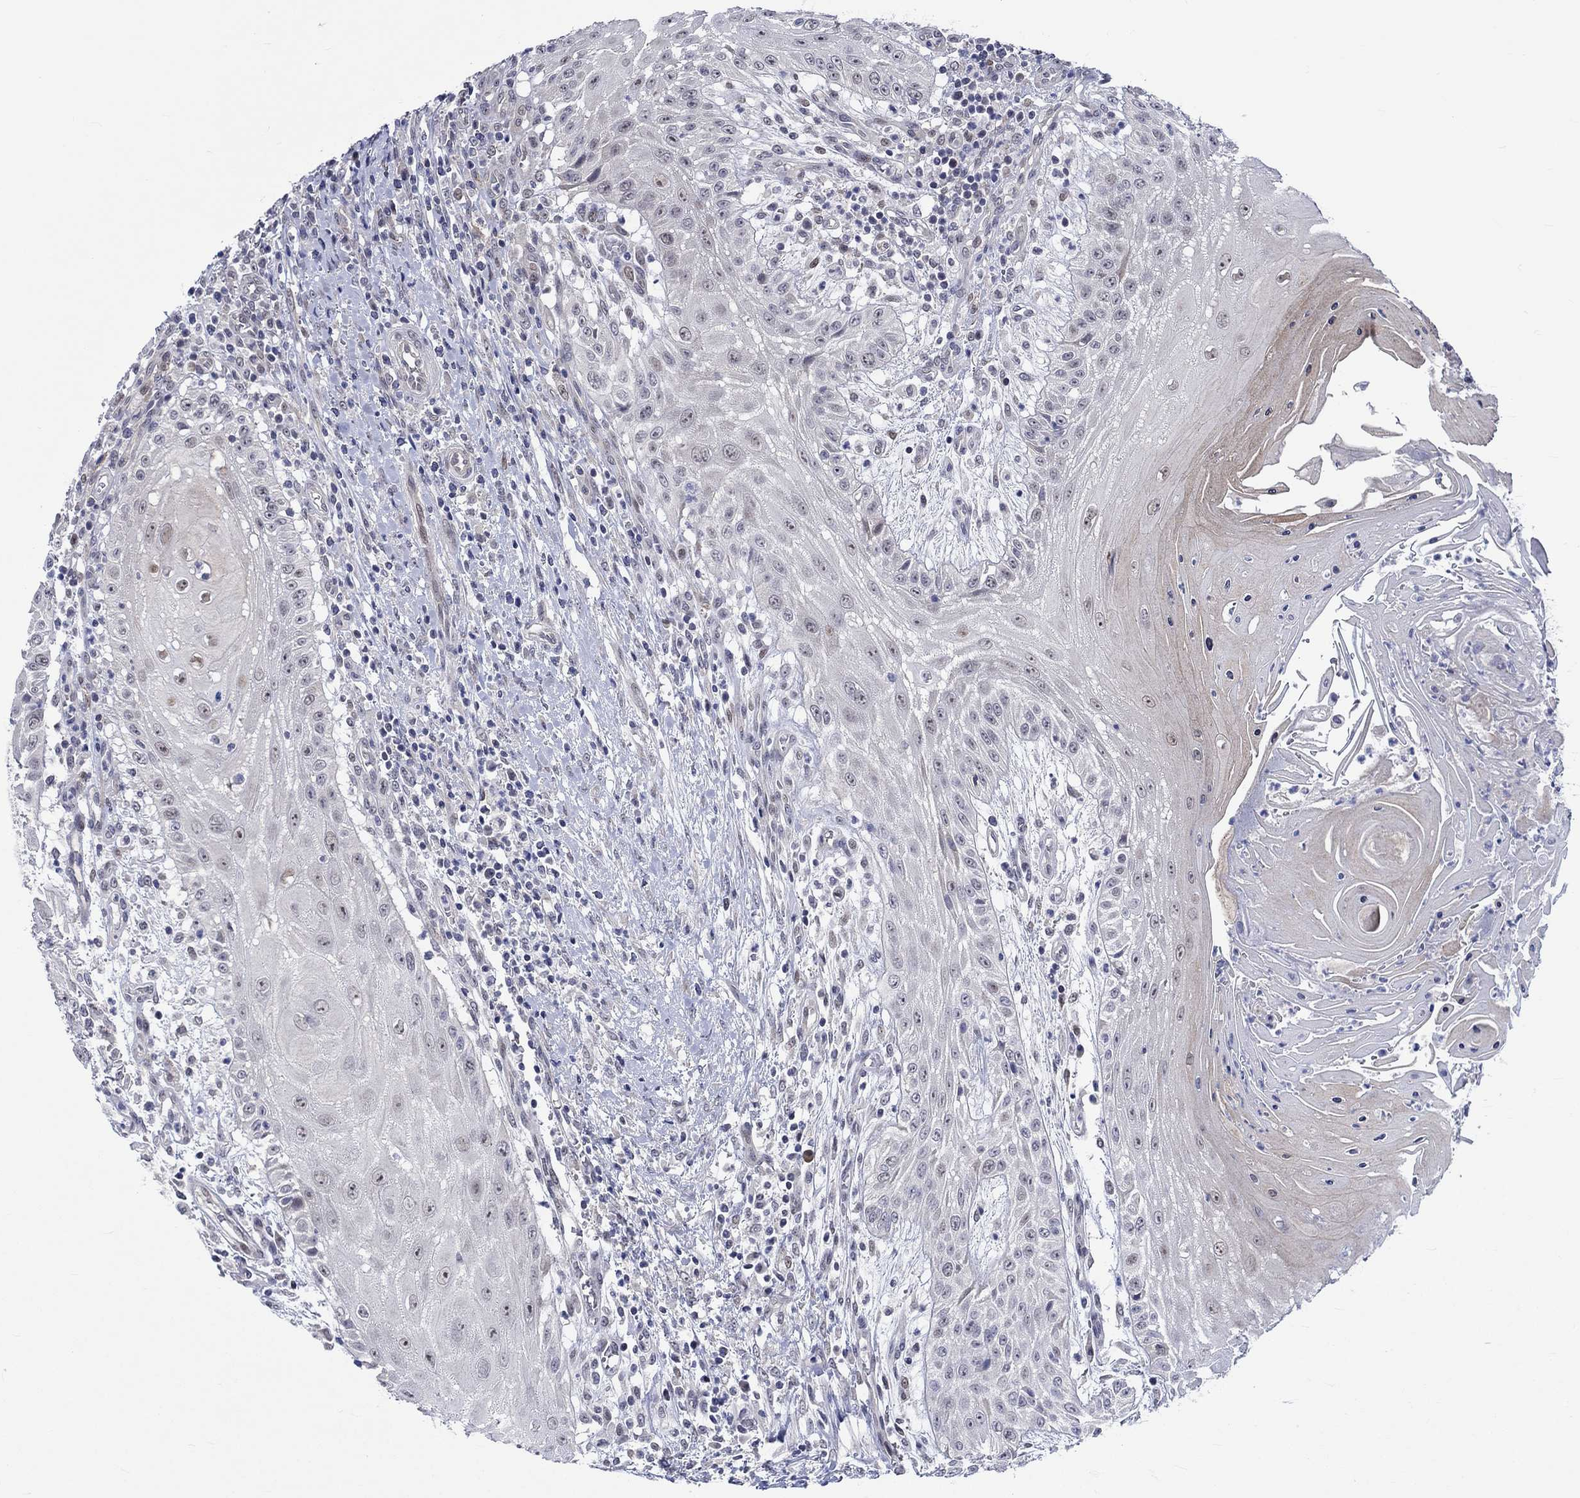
{"staining": {"intensity": "moderate", "quantity": "<25%", "location": "nuclear"}, "tissue": "head and neck cancer", "cell_type": "Tumor cells", "image_type": "cancer", "snomed": [{"axis": "morphology", "description": "Squamous cell carcinoma, NOS"}, {"axis": "topography", "description": "Oral tissue"}, {"axis": "topography", "description": "Head-Neck"}], "caption": "This is a photomicrograph of immunohistochemistry (IHC) staining of head and neck cancer, which shows moderate expression in the nuclear of tumor cells.", "gene": "E2F8", "patient": {"sex": "male", "age": 58}}